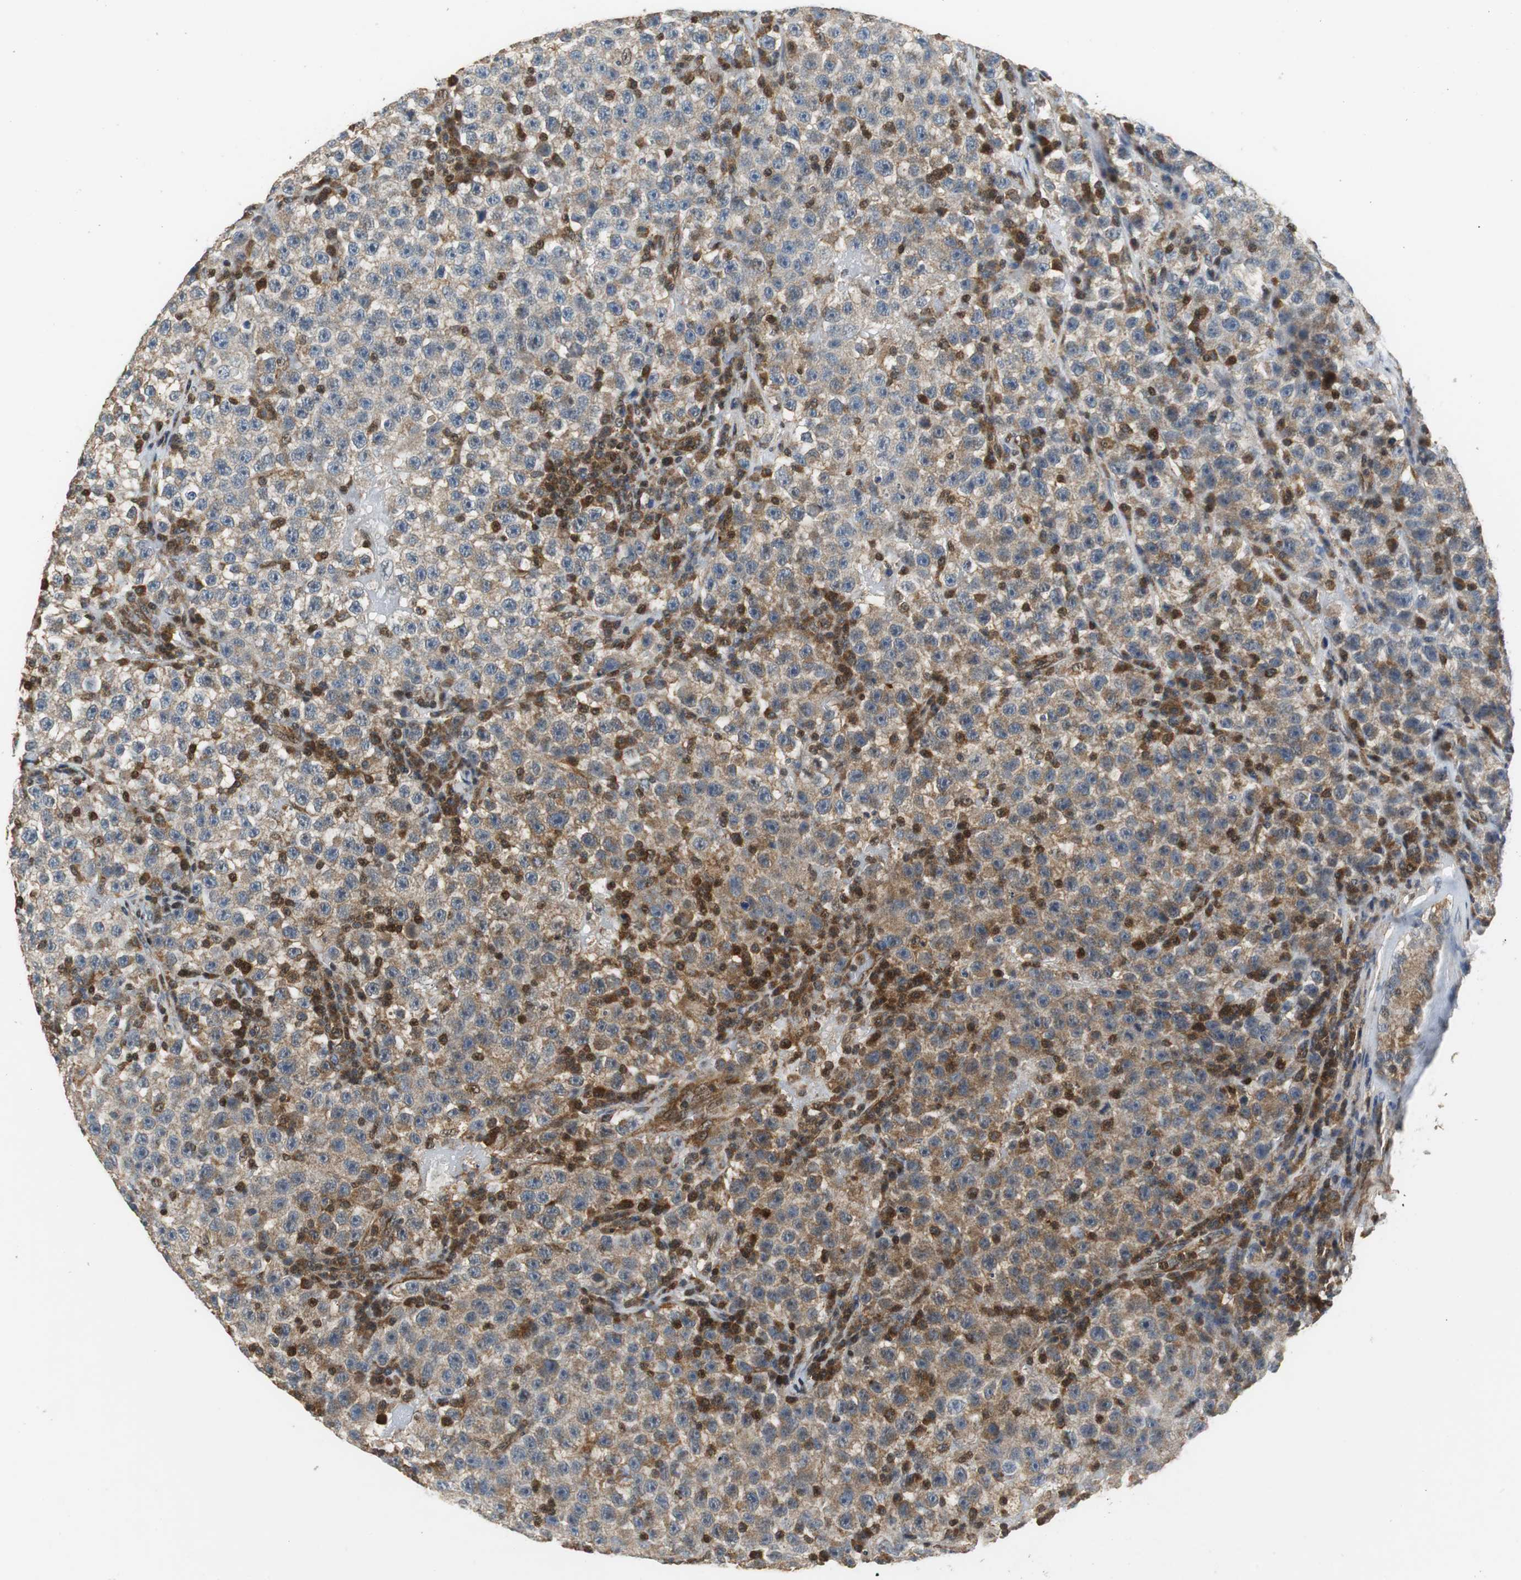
{"staining": {"intensity": "weak", "quantity": ">75%", "location": "cytoplasmic/membranous"}, "tissue": "testis cancer", "cell_type": "Tumor cells", "image_type": "cancer", "snomed": [{"axis": "morphology", "description": "Seminoma, NOS"}, {"axis": "topography", "description": "Testis"}], "caption": "DAB immunohistochemical staining of human seminoma (testis) shows weak cytoplasmic/membranous protein staining in approximately >75% of tumor cells.", "gene": "GSDMD", "patient": {"sex": "male", "age": 22}}